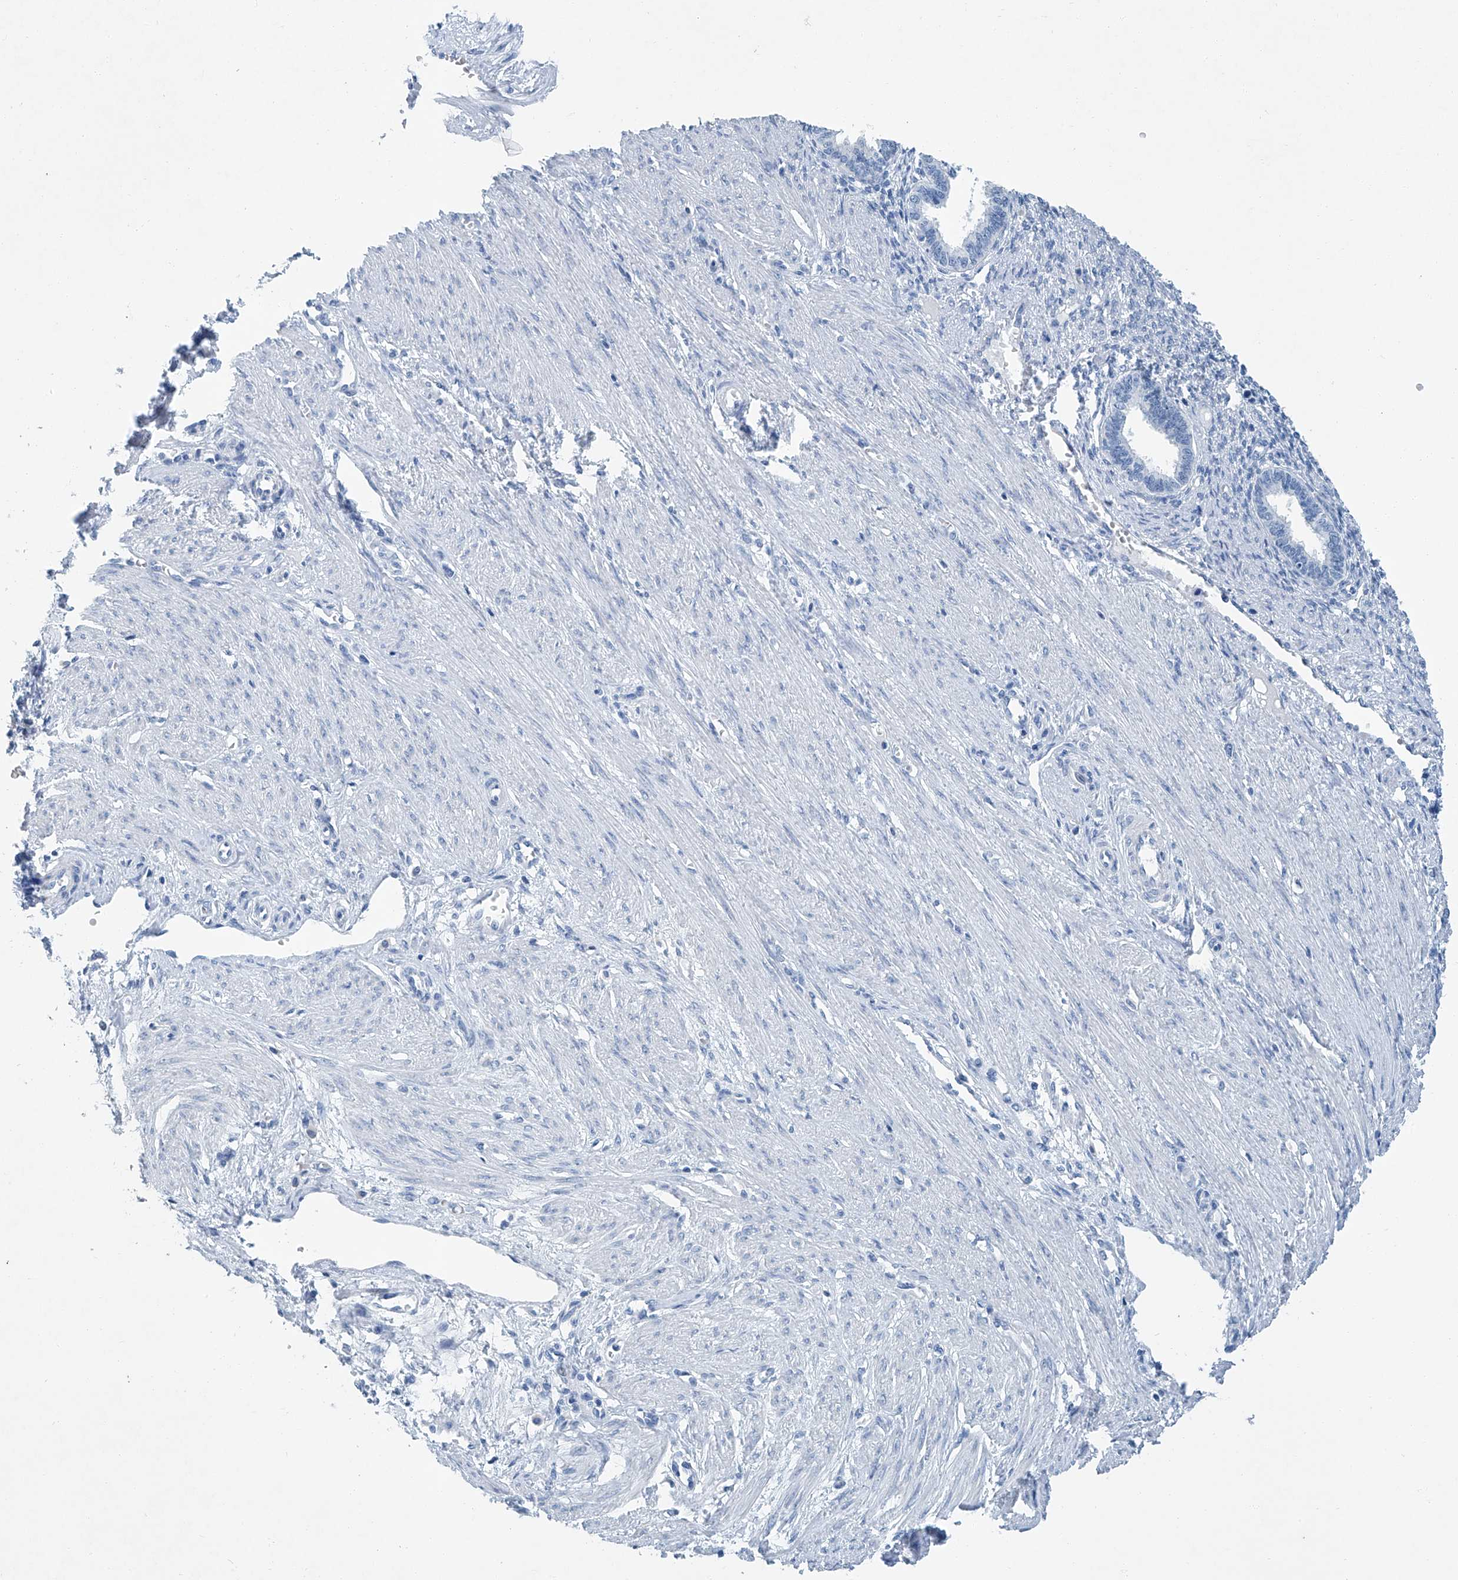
{"staining": {"intensity": "negative", "quantity": "none", "location": "none"}, "tissue": "endometrium", "cell_type": "Cells in endometrial stroma", "image_type": "normal", "snomed": [{"axis": "morphology", "description": "Normal tissue, NOS"}, {"axis": "topography", "description": "Endometrium"}], "caption": "High magnification brightfield microscopy of benign endometrium stained with DAB (brown) and counterstained with hematoxylin (blue): cells in endometrial stroma show no significant staining.", "gene": "CYP2A7", "patient": {"sex": "female", "age": 33}}